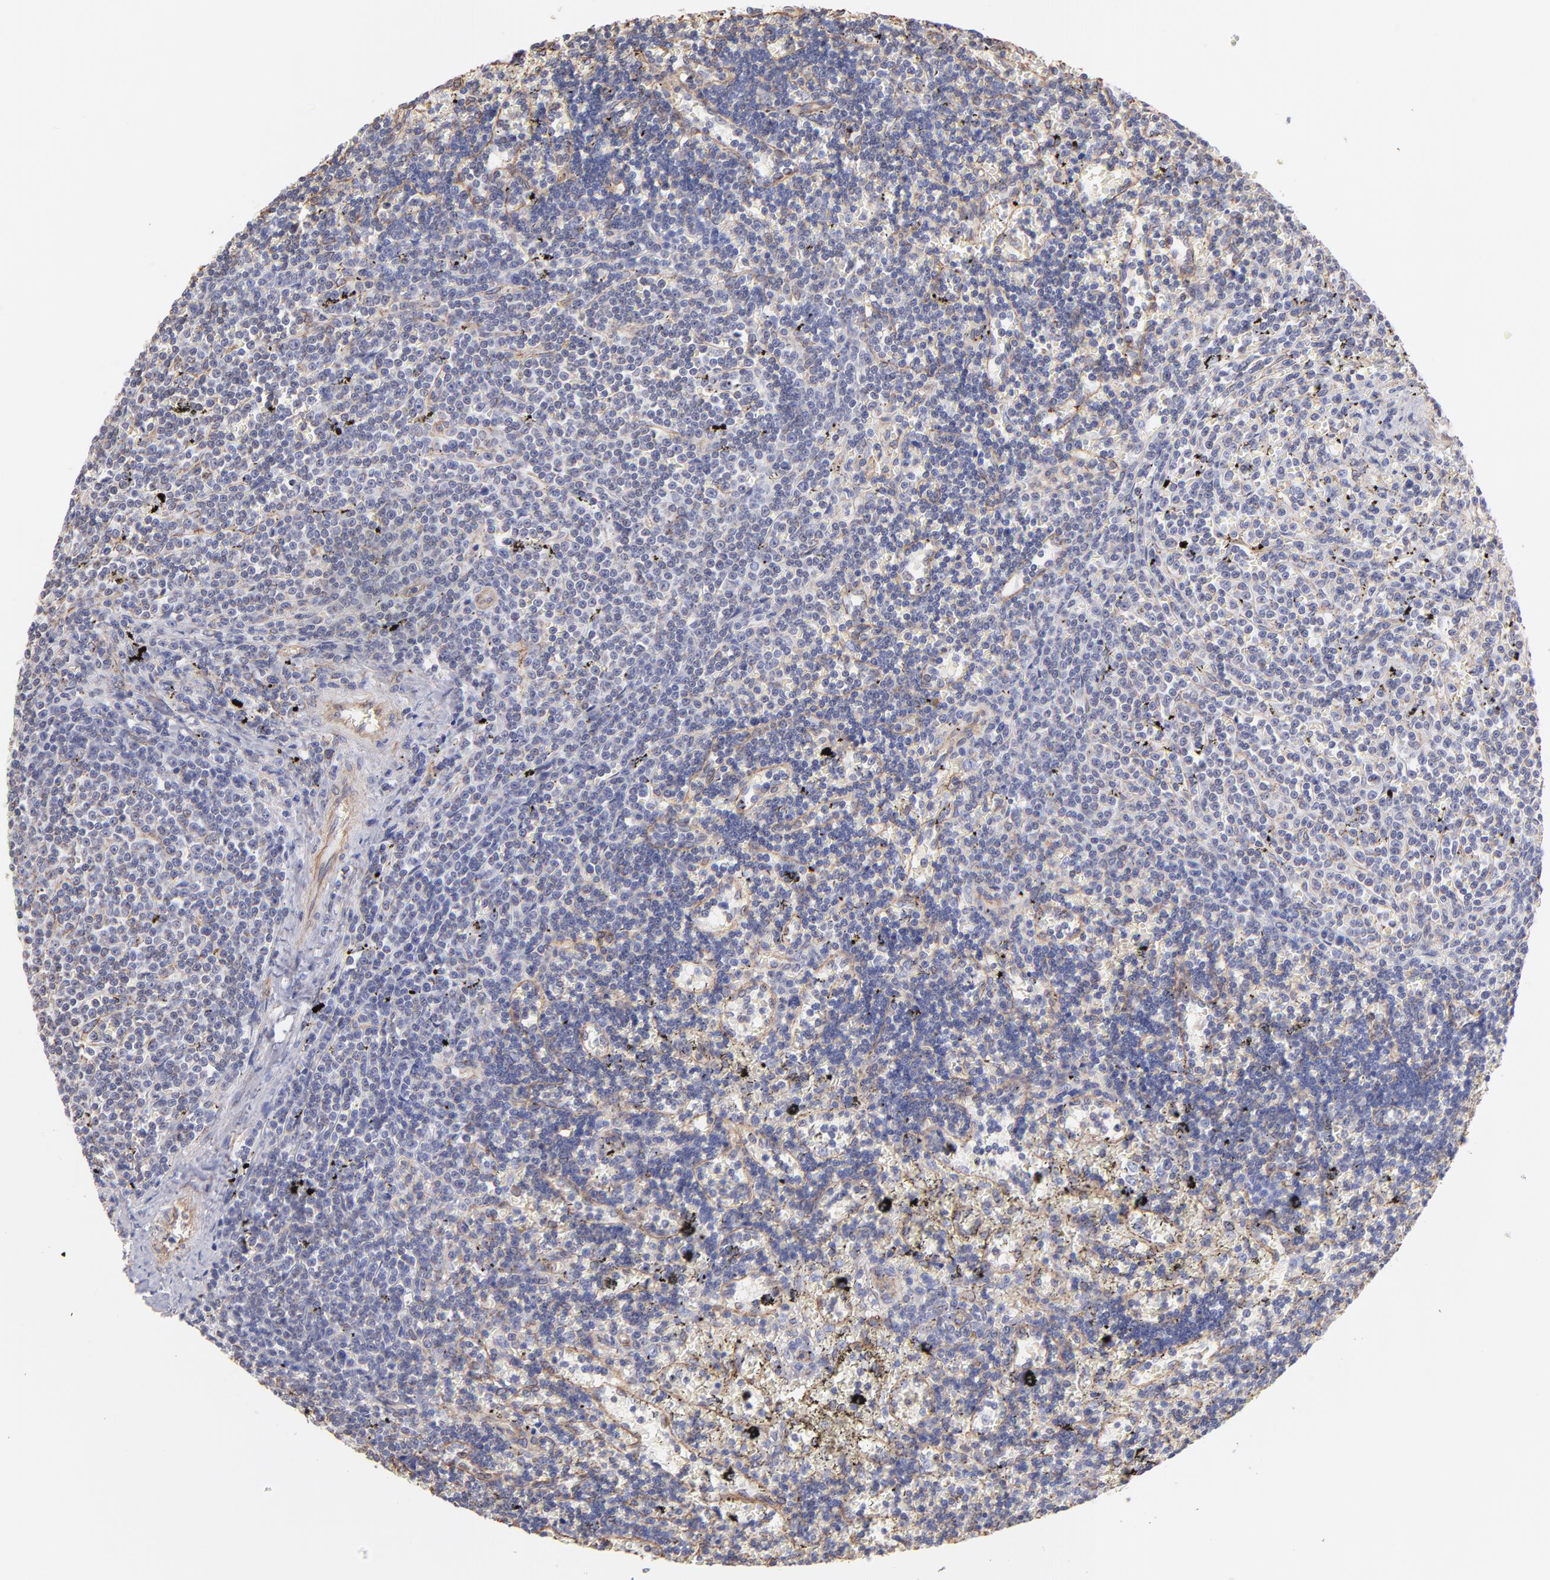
{"staining": {"intensity": "weak", "quantity": "<25%", "location": "cytoplasmic/membranous"}, "tissue": "lymphoma", "cell_type": "Tumor cells", "image_type": "cancer", "snomed": [{"axis": "morphology", "description": "Malignant lymphoma, non-Hodgkin's type, Low grade"}, {"axis": "topography", "description": "Spleen"}], "caption": "Tumor cells show no significant positivity in lymphoma.", "gene": "PLEC", "patient": {"sex": "male", "age": 60}}